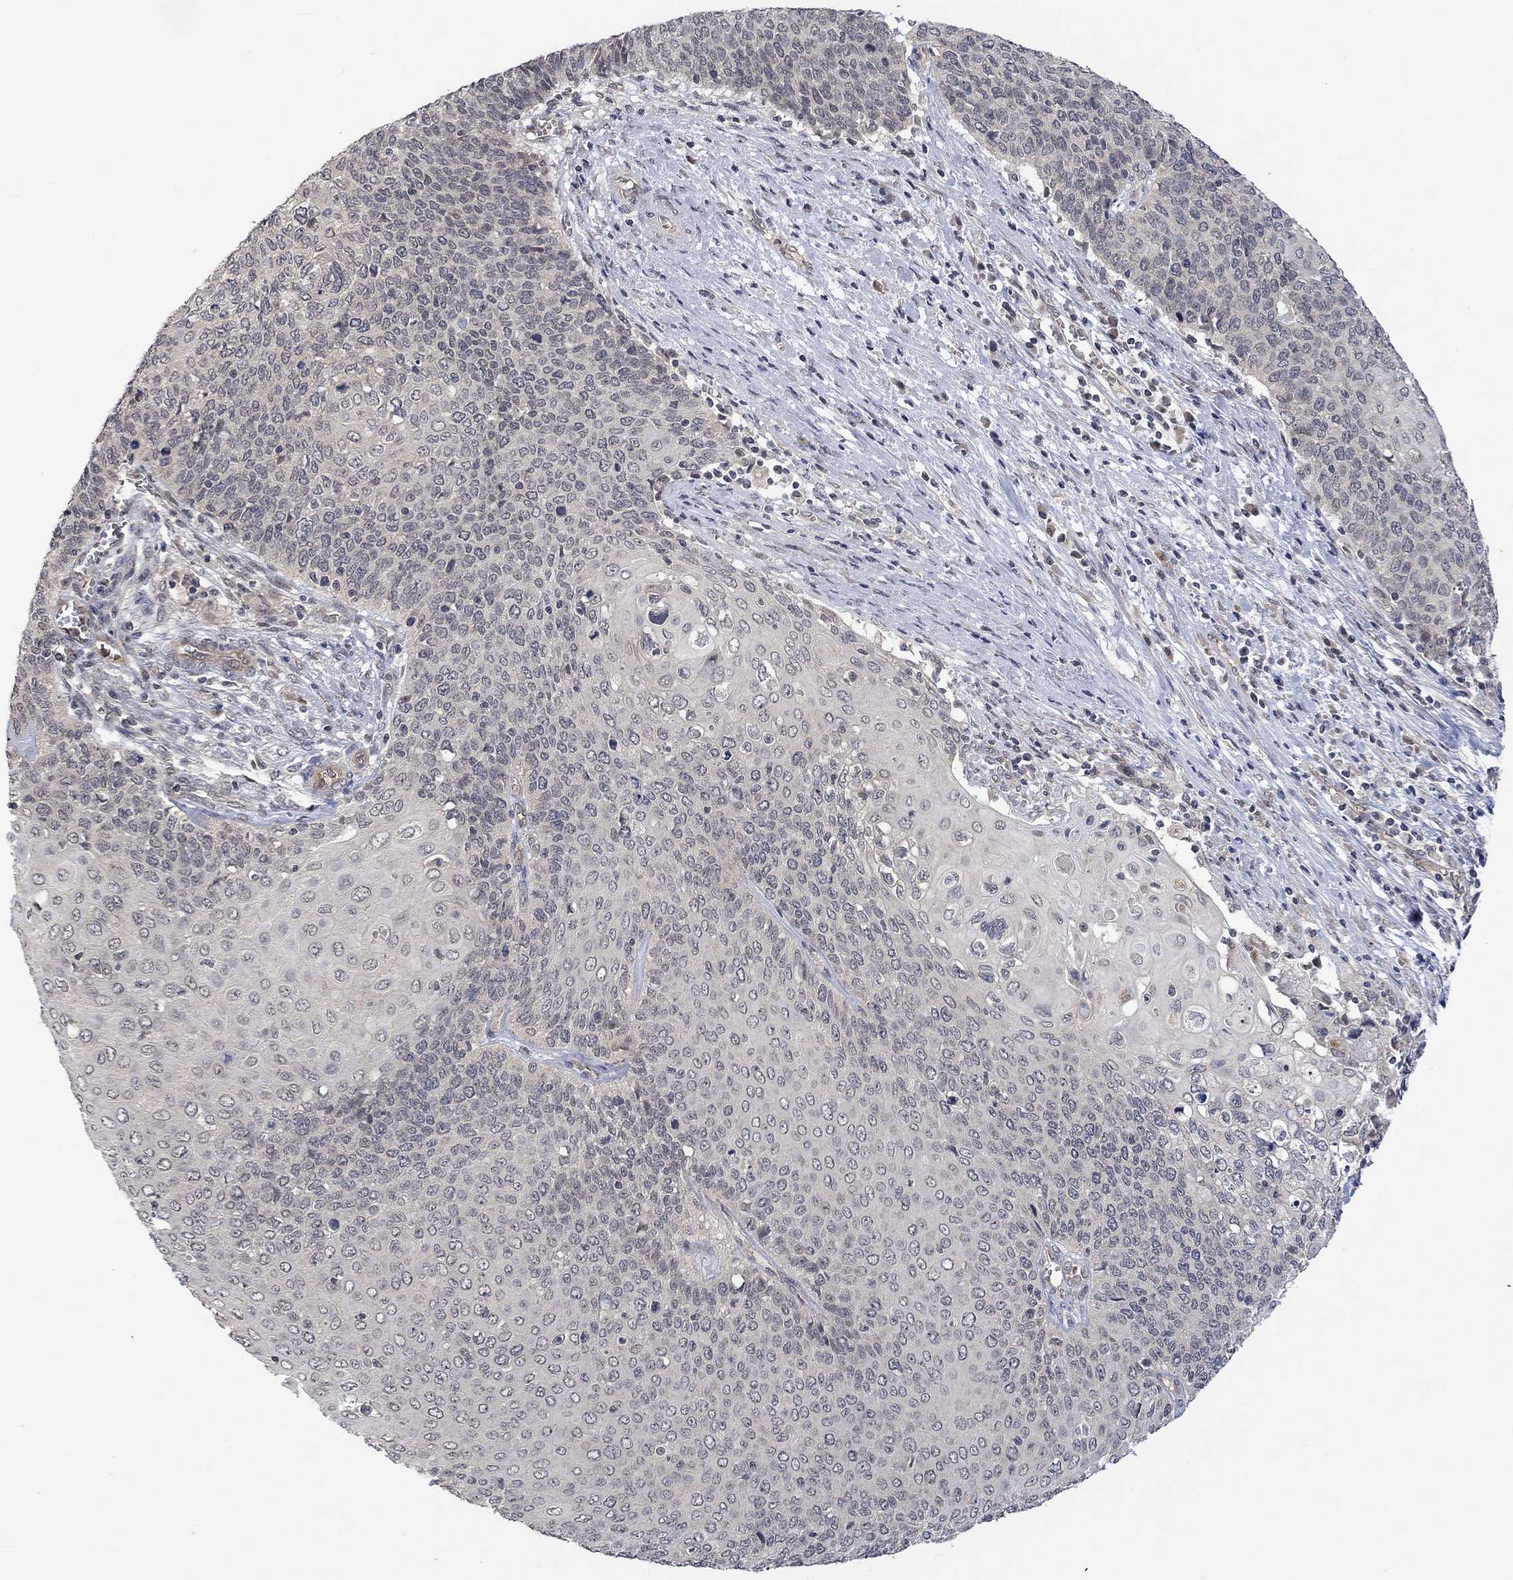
{"staining": {"intensity": "negative", "quantity": "none", "location": "none"}, "tissue": "cervical cancer", "cell_type": "Tumor cells", "image_type": "cancer", "snomed": [{"axis": "morphology", "description": "Squamous cell carcinoma, NOS"}, {"axis": "topography", "description": "Cervix"}], "caption": "Image shows no protein expression in tumor cells of cervical squamous cell carcinoma tissue.", "gene": "GRIN2D", "patient": {"sex": "female", "age": 39}}